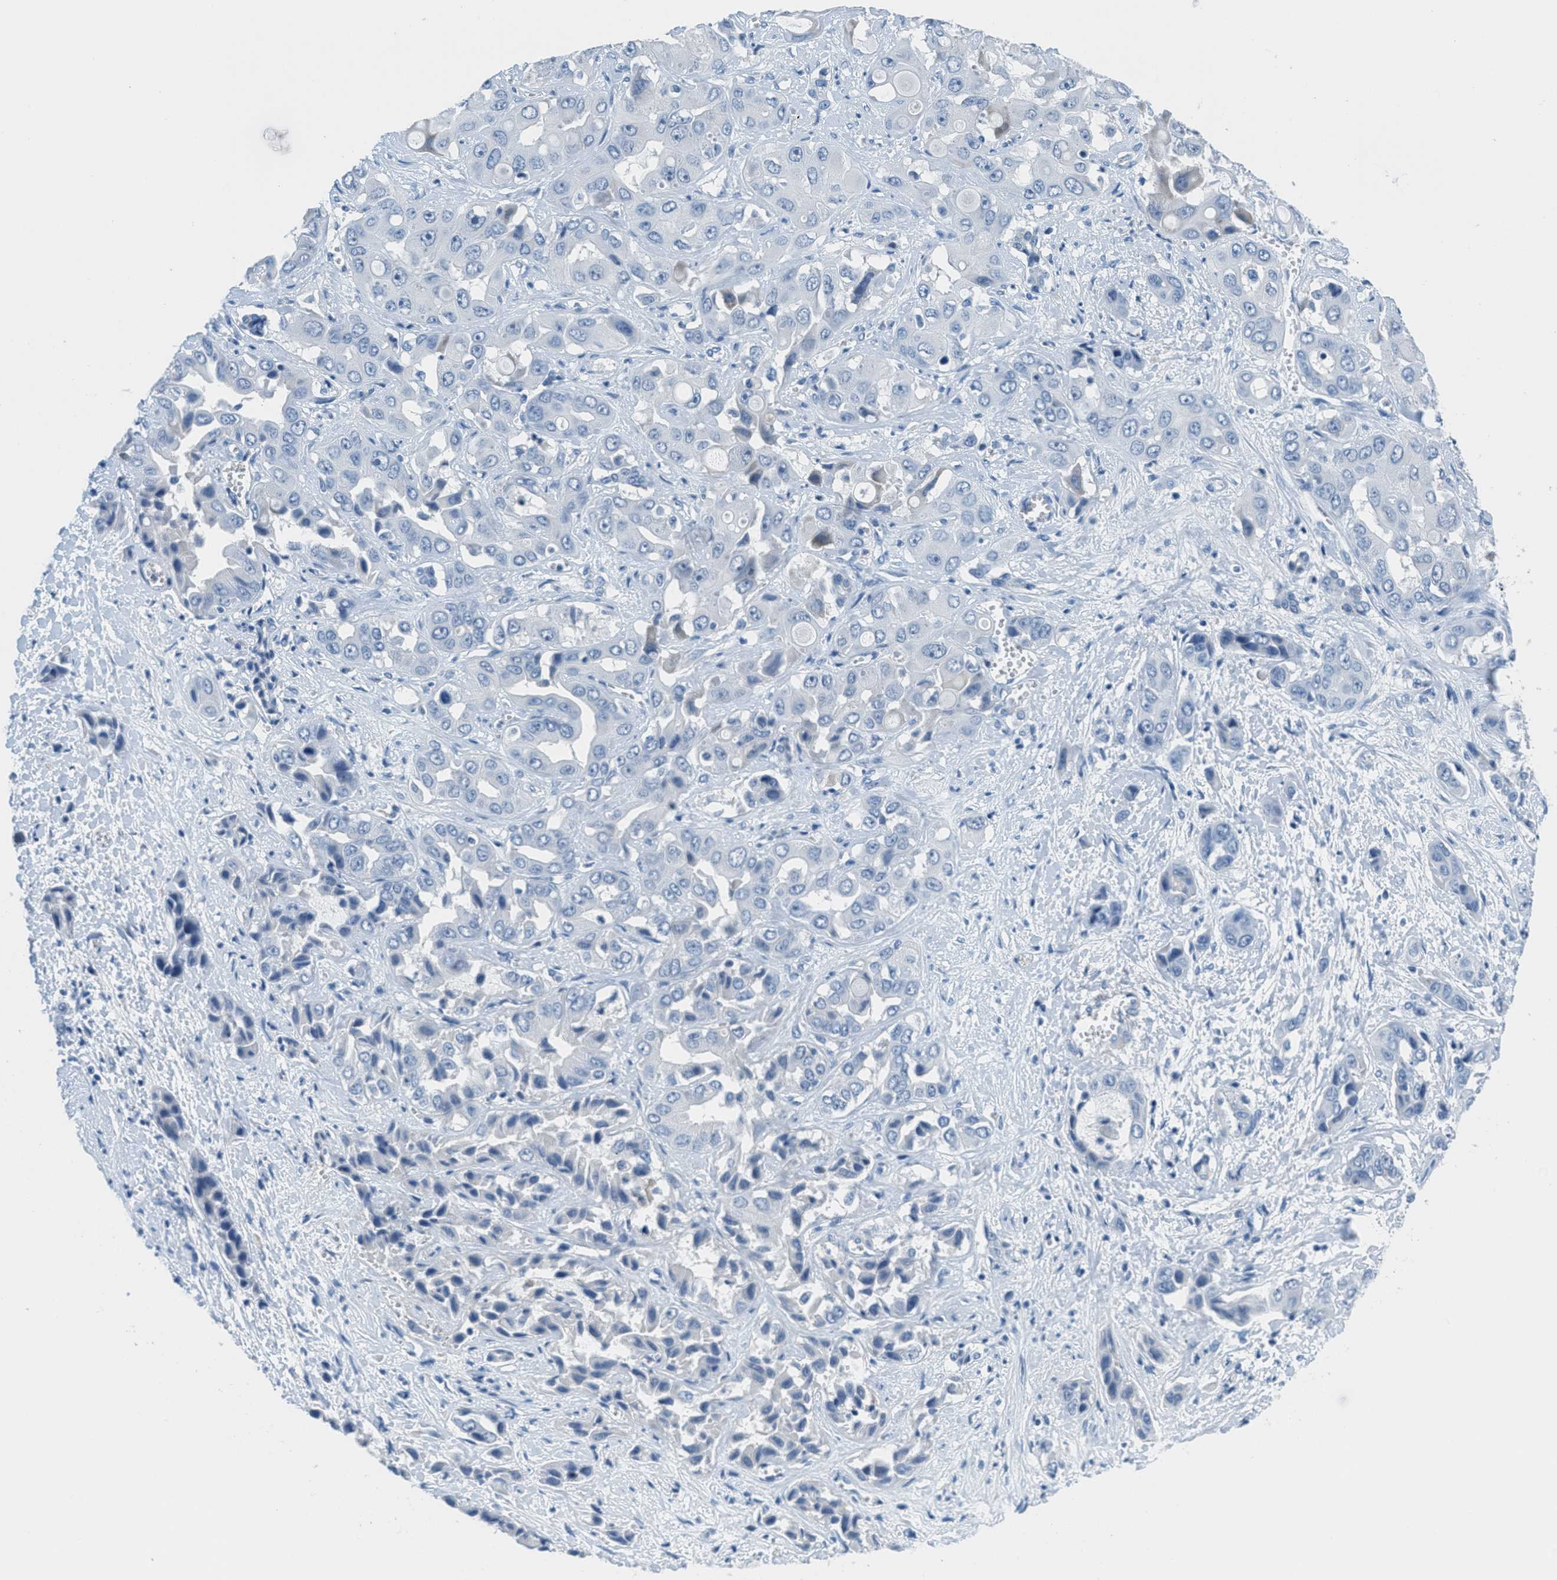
{"staining": {"intensity": "negative", "quantity": "none", "location": "none"}, "tissue": "liver cancer", "cell_type": "Tumor cells", "image_type": "cancer", "snomed": [{"axis": "morphology", "description": "Cholangiocarcinoma"}, {"axis": "topography", "description": "Liver"}], "caption": "Tumor cells show no significant staining in cholangiocarcinoma (liver).", "gene": "MGARP", "patient": {"sex": "female", "age": 52}}